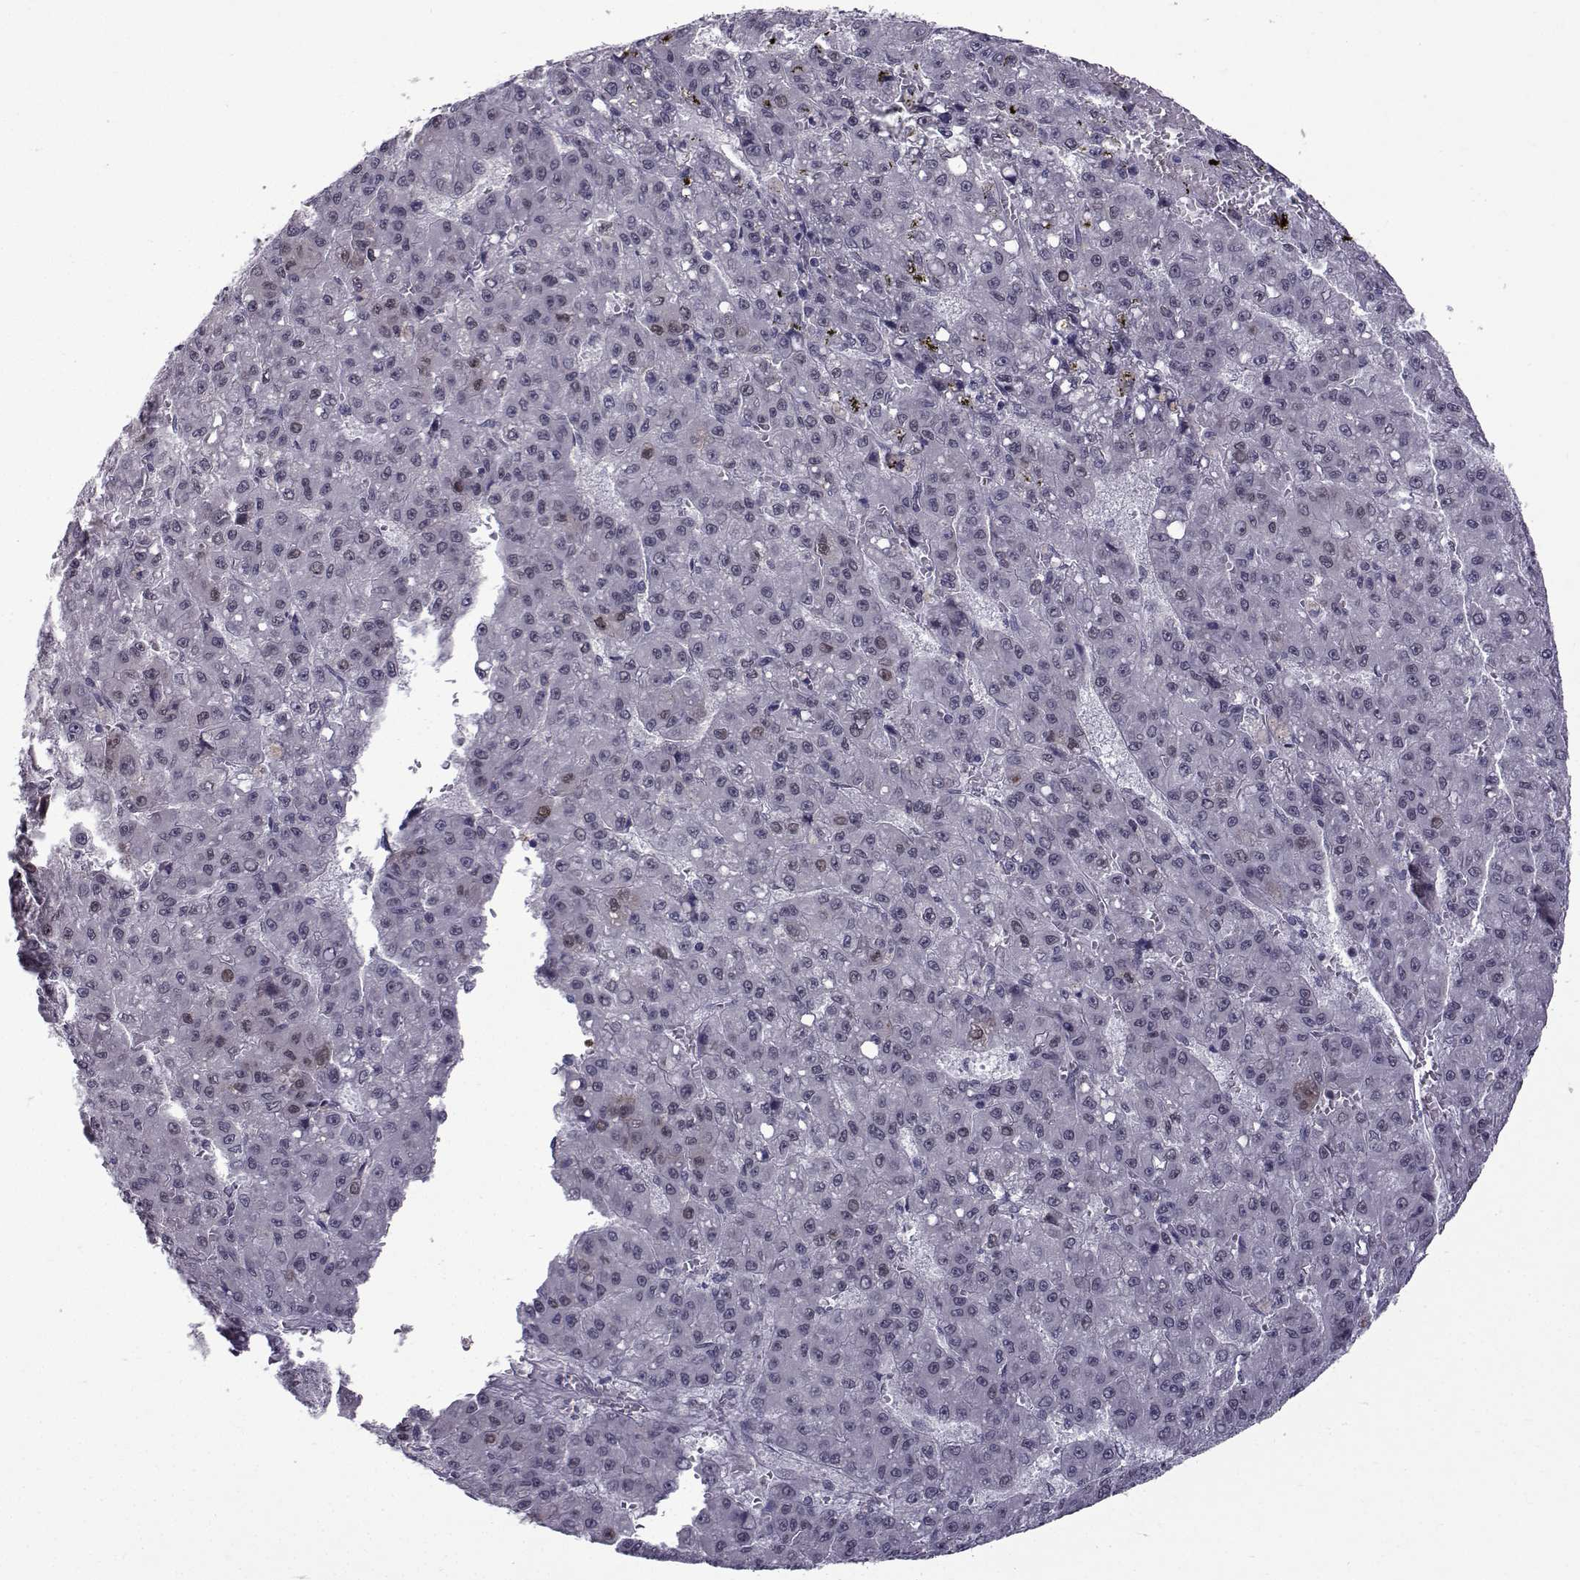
{"staining": {"intensity": "moderate", "quantity": "<25%", "location": "nuclear"}, "tissue": "liver cancer", "cell_type": "Tumor cells", "image_type": "cancer", "snomed": [{"axis": "morphology", "description": "Carcinoma, Hepatocellular, NOS"}, {"axis": "topography", "description": "Liver"}], "caption": "There is low levels of moderate nuclear expression in tumor cells of liver cancer (hepatocellular carcinoma), as demonstrated by immunohistochemical staining (brown color).", "gene": "RBM24", "patient": {"sex": "male", "age": 70}}